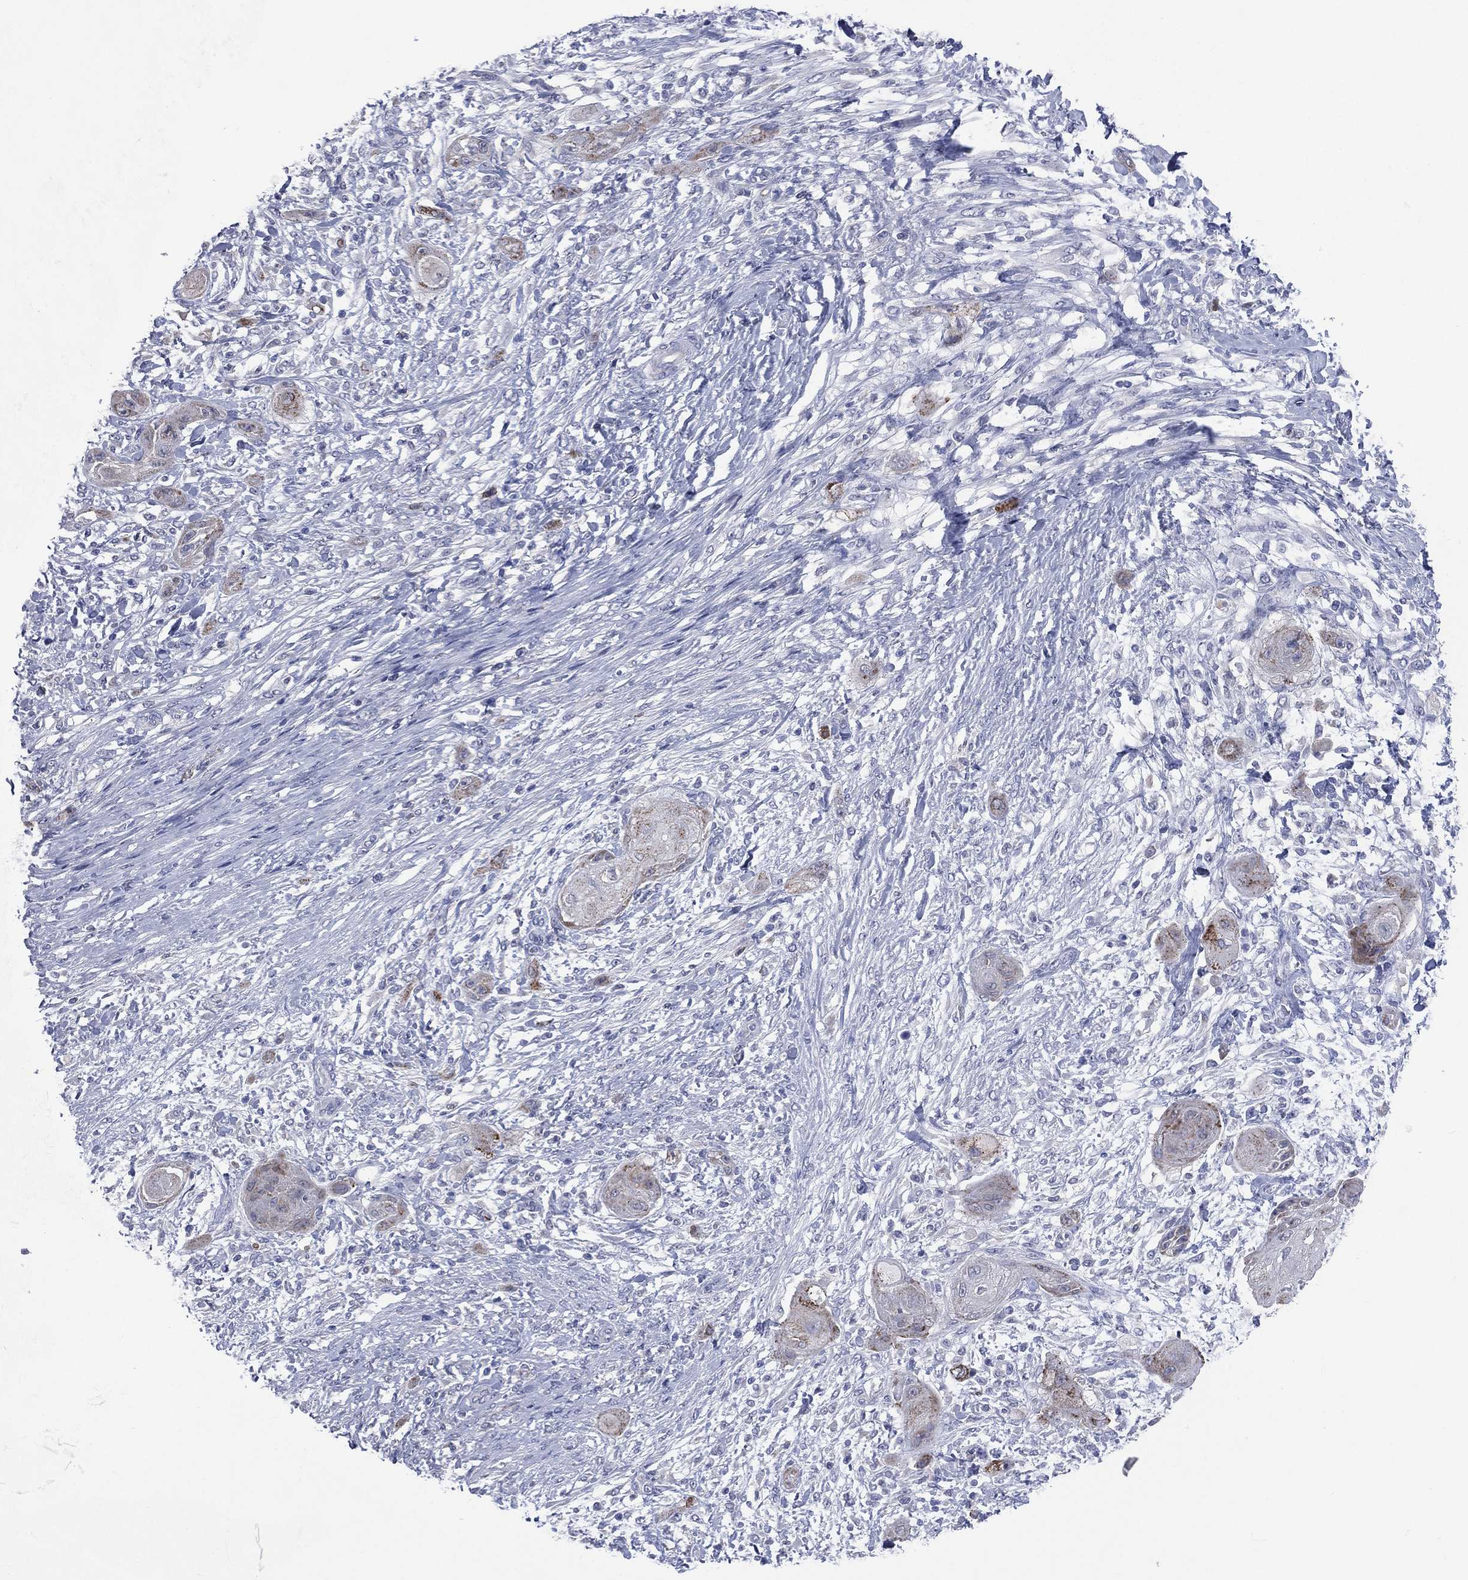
{"staining": {"intensity": "weak", "quantity": "<25%", "location": "cytoplasmic/membranous"}, "tissue": "skin cancer", "cell_type": "Tumor cells", "image_type": "cancer", "snomed": [{"axis": "morphology", "description": "Squamous cell carcinoma, NOS"}, {"axis": "topography", "description": "Skin"}], "caption": "A micrograph of human skin cancer (squamous cell carcinoma) is negative for staining in tumor cells. (DAB IHC, high magnification).", "gene": "AKAP3", "patient": {"sex": "male", "age": 62}}